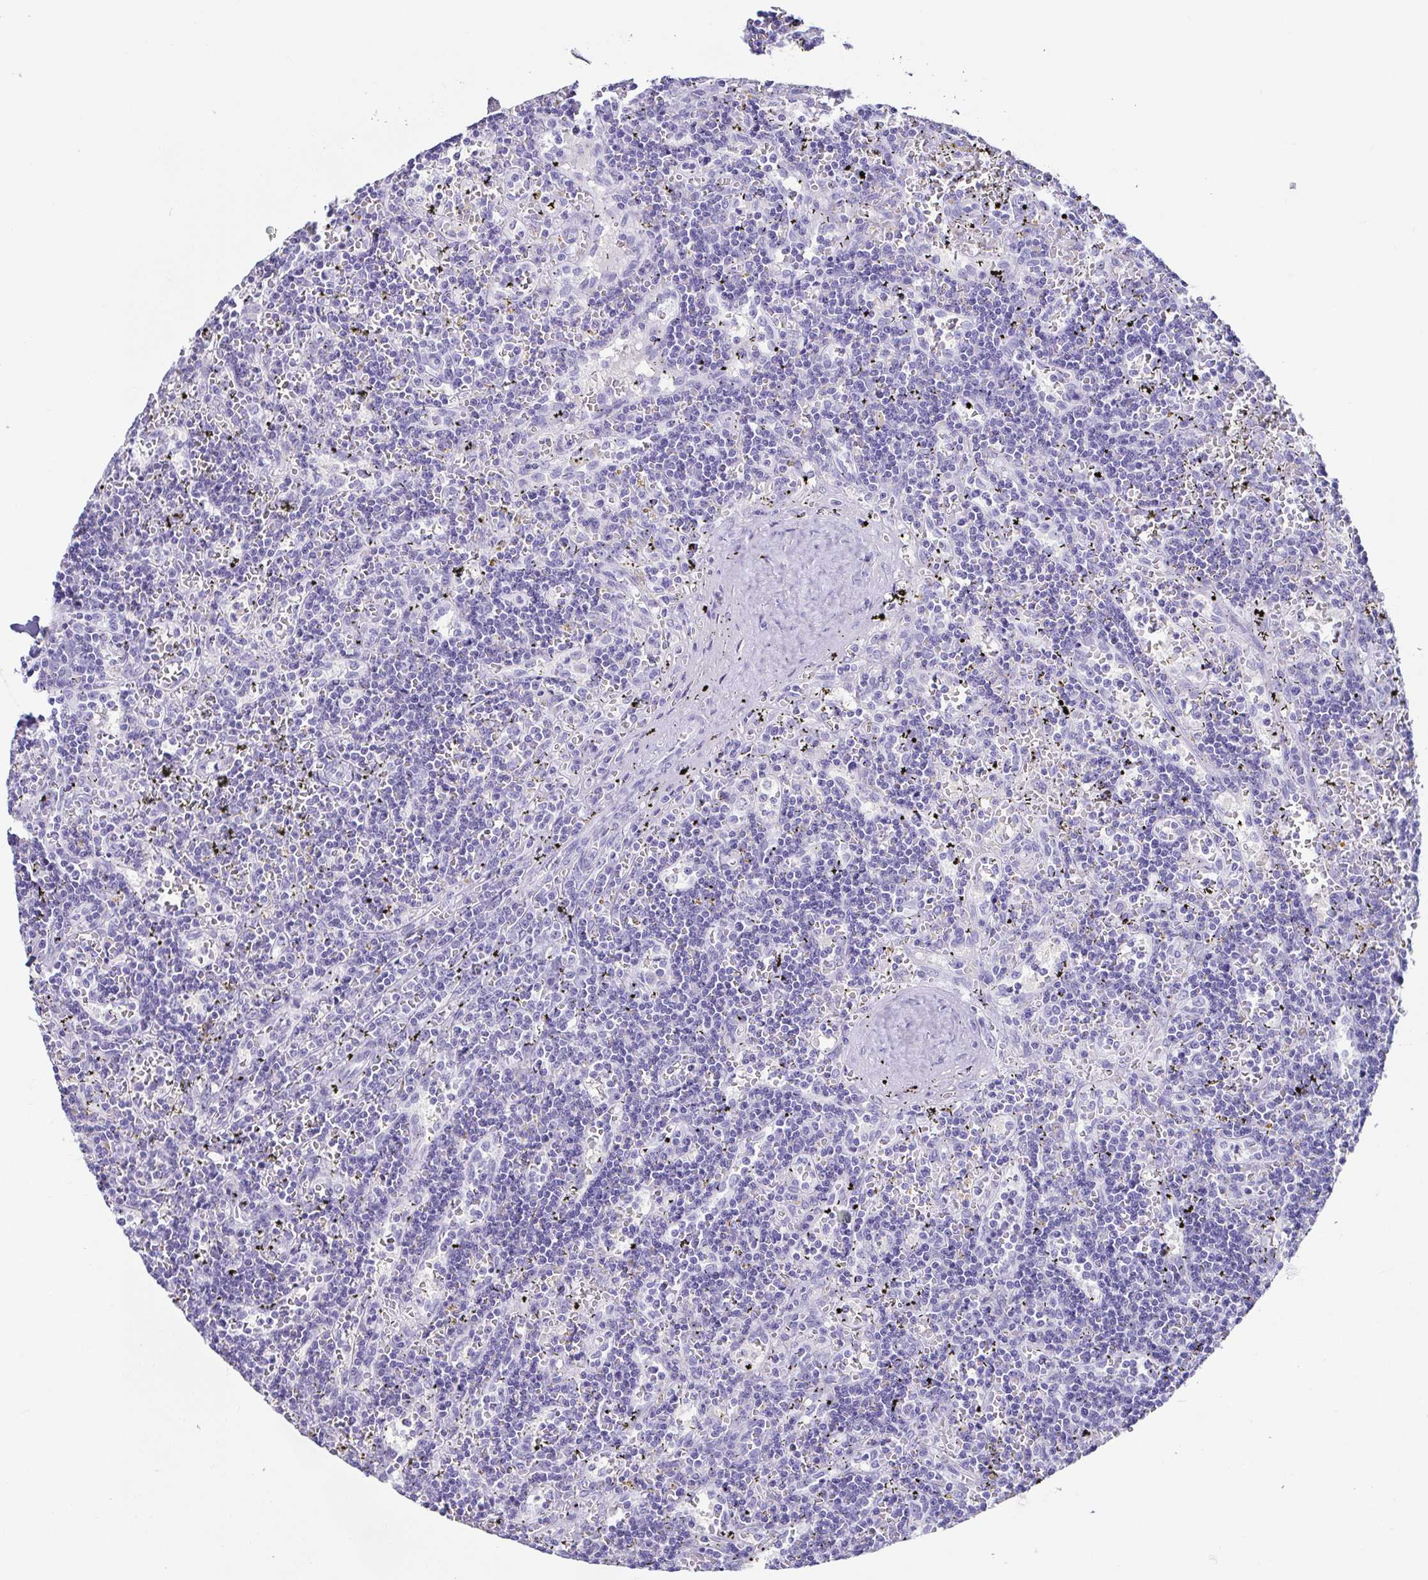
{"staining": {"intensity": "negative", "quantity": "none", "location": "none"}, "tissue": "lymphoma", "cell_type": "Tumor cells", "image_type": "cancer", "snomed": [{"axis": "morphology", "description": "Malignant lymphoma, non-Hodgkin's type, Low grade"}, {"axis": "topography", "description": "Spleen"}], "caption": "Histopathology image shows no protein staining in tumor cells of lymphoma tissue.", "gene": "CD164L2", "patient": {"sex": "male", "age": 60}}